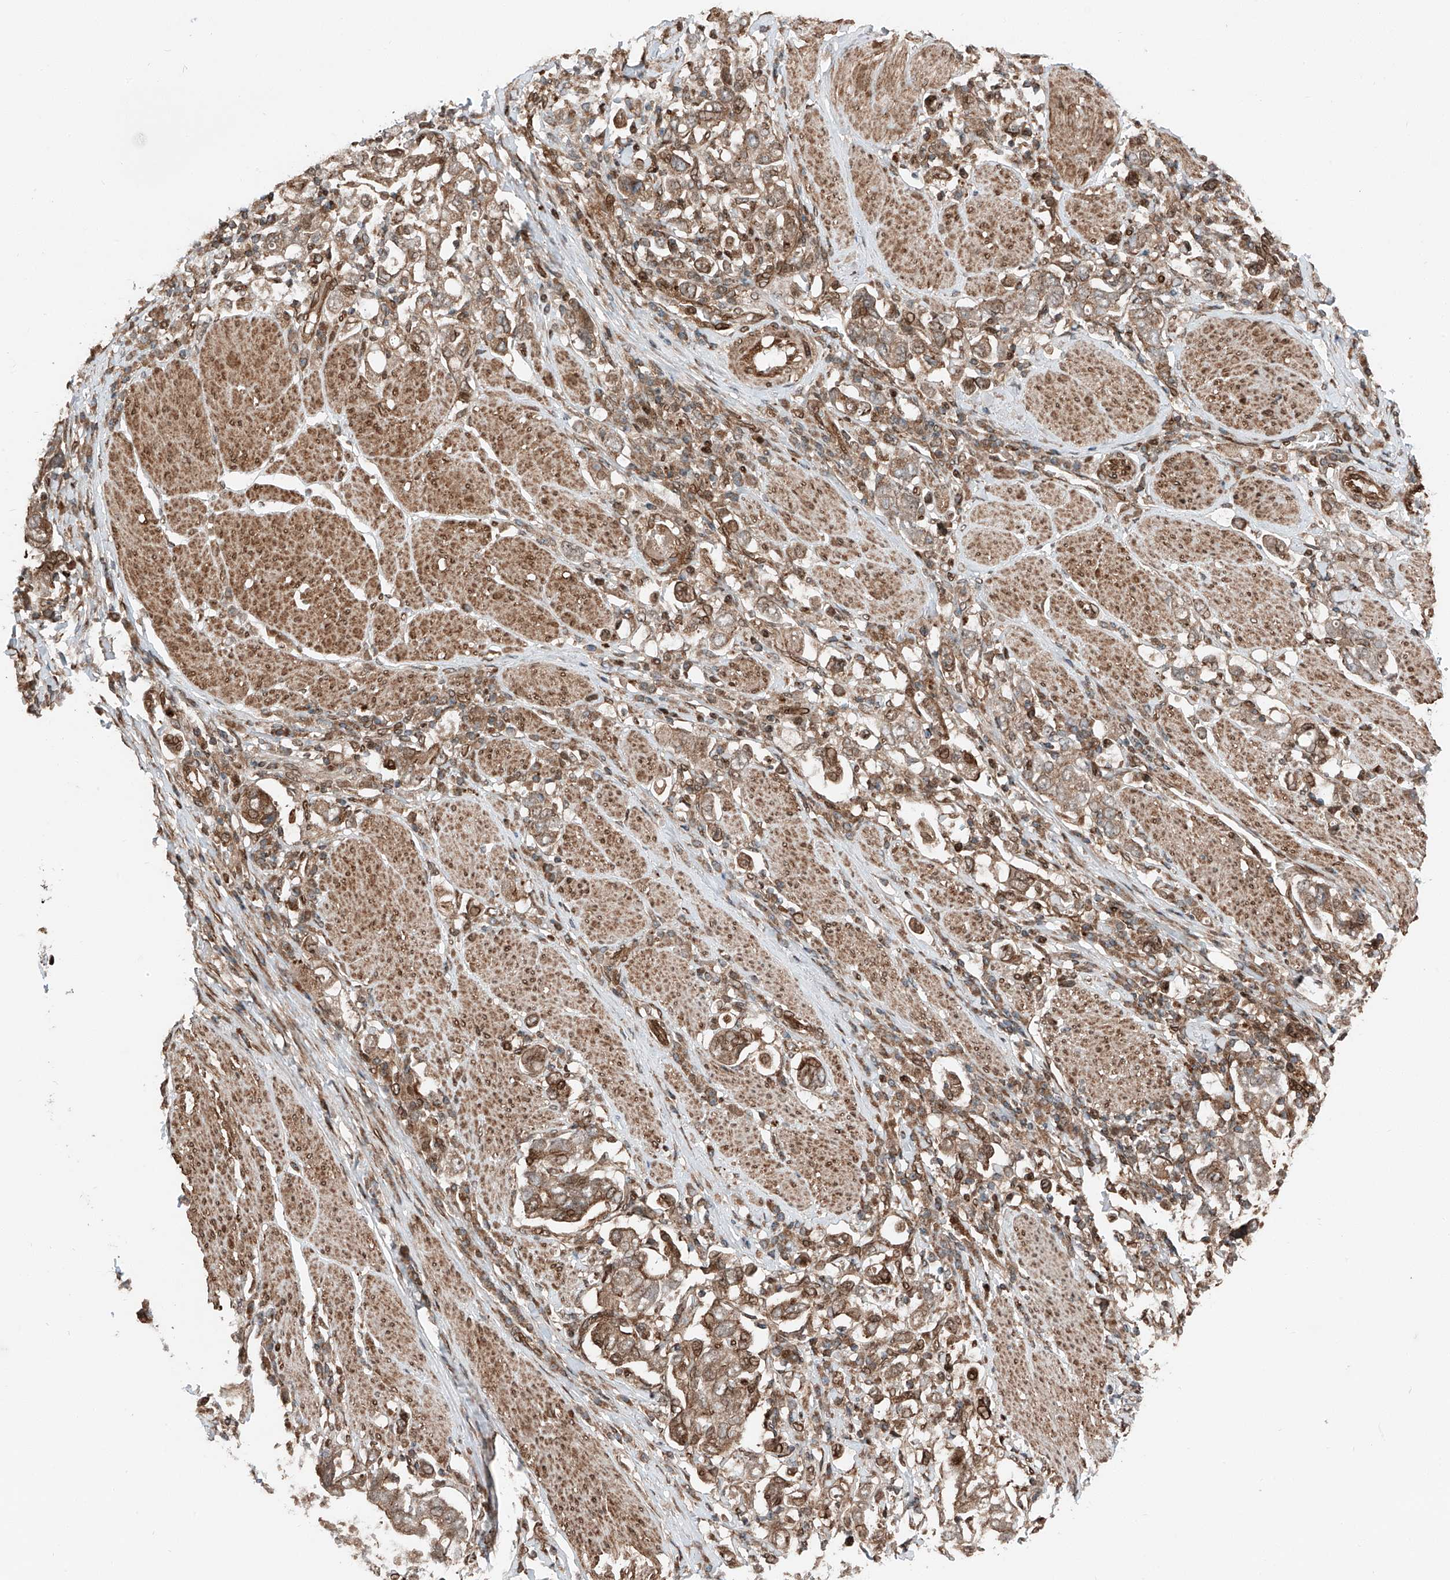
{"staining": {"intensity": "moderate", "quantity": ">75%", "location": "cytoplasmic/membranous"}, "tissue": "stomach cancer", "cell_type": "Tumor cells", "image_type": "cancer", "snomed": [{"axis": "morphology", "description": "Adenocarcinoma, NOS"}, {"axis": "topography", "description": "Stomach, upper"}], "caption": "High-magnification brightfield microscopy of adenocarcinoma (stomach) stained with DAB (brown) and counterstained with hematoxylin (blue). tumor cells exhibit moderate cytoplasmic/membranous expression is present in about>75% of cells.", "gene": "CEP162", "patient": {"sex": "male", "age": 62}}